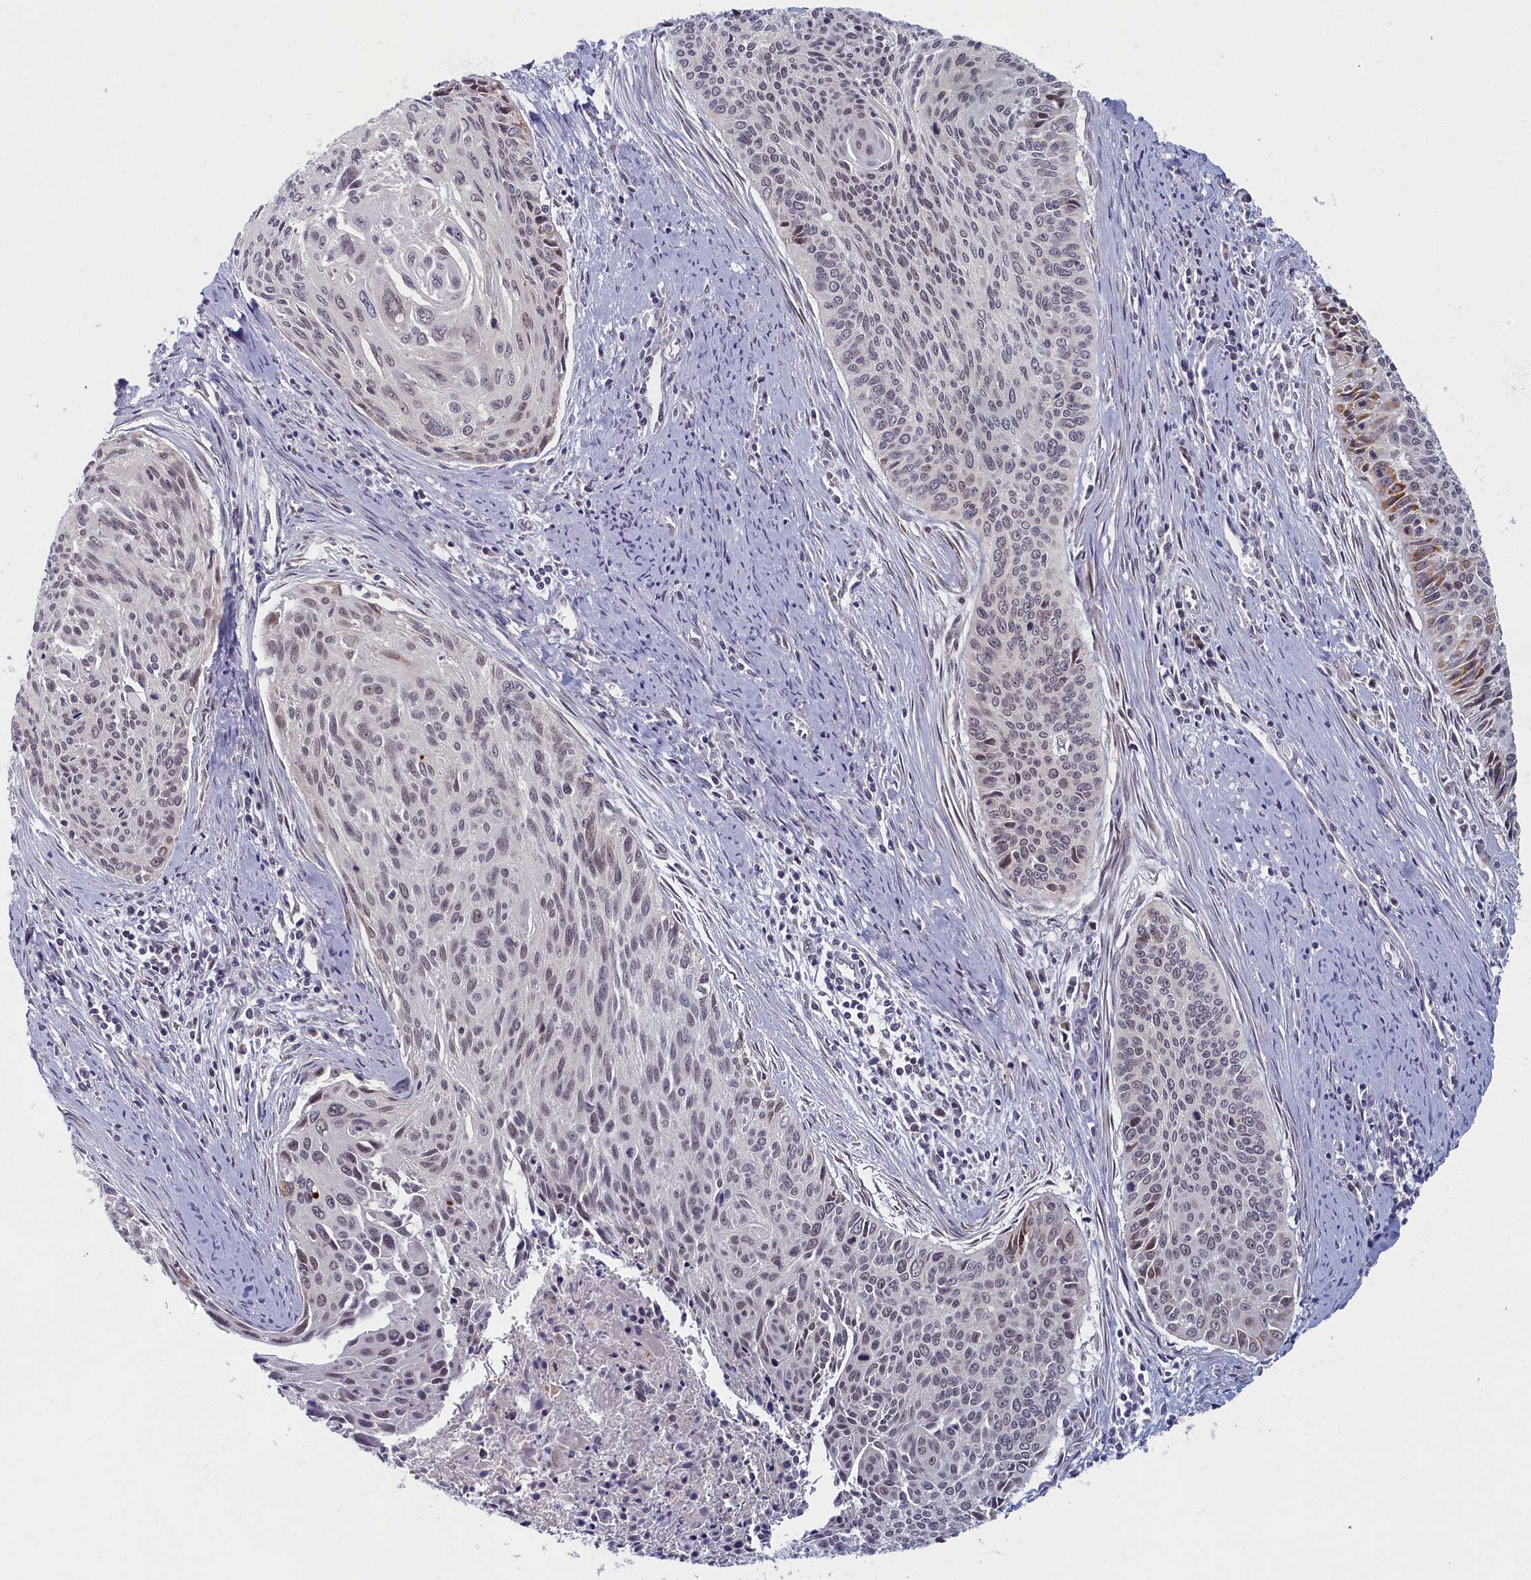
{"staining": {"intensity": "negative", "quantity": "none", "location": "none"}, "tissue": "cervical cancer", "cell_type": "Tumor cells", "image_type": "cancer", "snomed": [{"axis": "morphology", "description": "Squamous cell carcinoma, NOS"}, {"axis": "topography", "description": "Cervix"}], "caption": "Human squamous cell carcinoma (cervical) stained for a protein using IHC shows no staining in tumor cells.", "gene": "DNAJC17", "patient": {"sex": "female", "age": 55}}